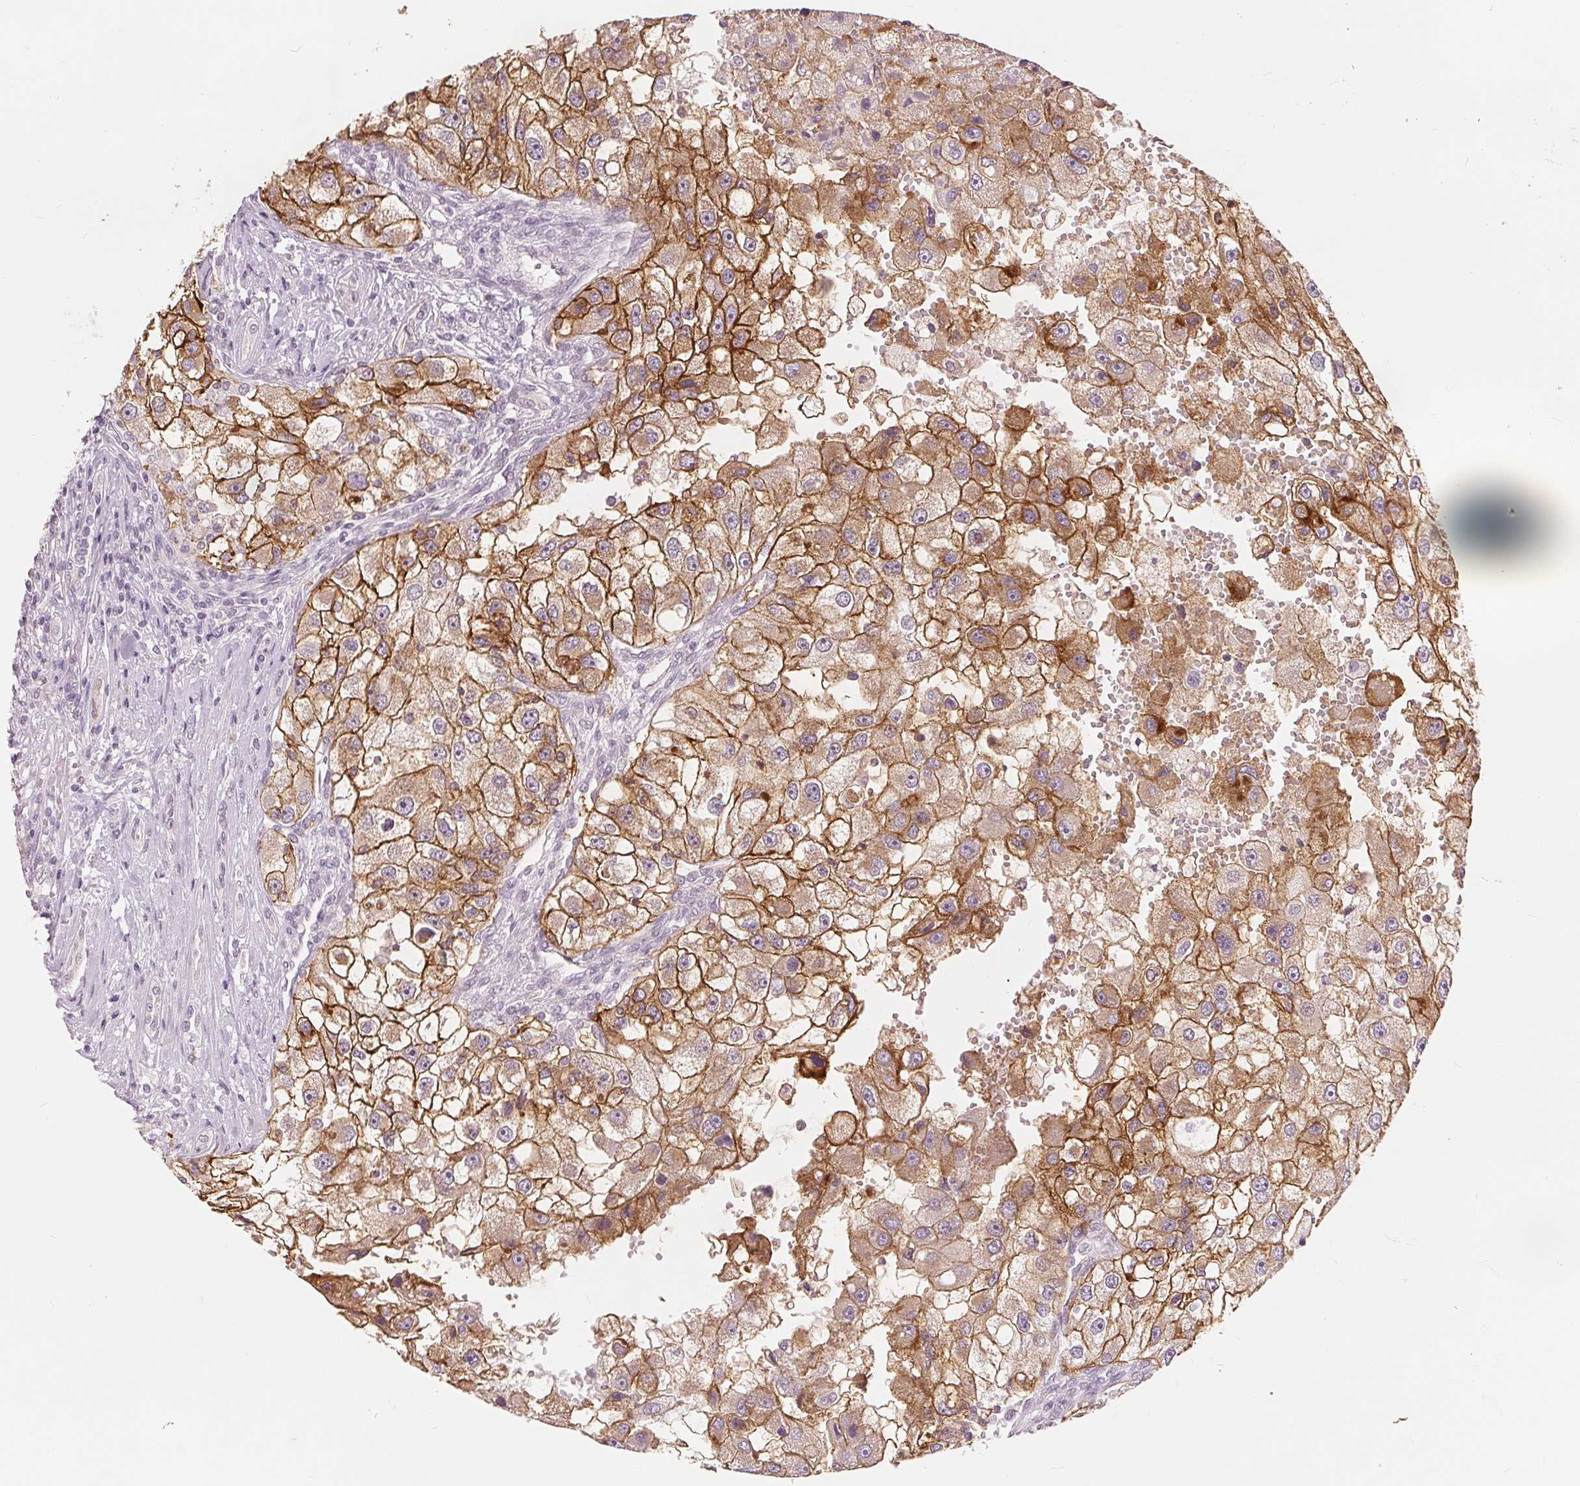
{"staining": {"intensity": "moderate", "quantity": ">75%", "location": "cytoplasmic/membranous"}, "tissue": "renal cancer", "cell_type": "Tumor cells", "image_type": "cancer", "snomed": [{"axis": "morphology", "description": "Adenocarcinoma, NOS"}, {"axis": "topography", "description": "Kidney"}], "caption": "High-magnification brightfield microscopy of renal adenocarcinoma stained with DAB (3,3'-diaminobenzidine) (brown) and counterstained with hematoxylin (blue). tumor cells exhibit moderate cytoplasmic/membranous staining is present in about>75% of cells.", "gene": "CA12", "patient": {"sex": "male", "age": 63}}